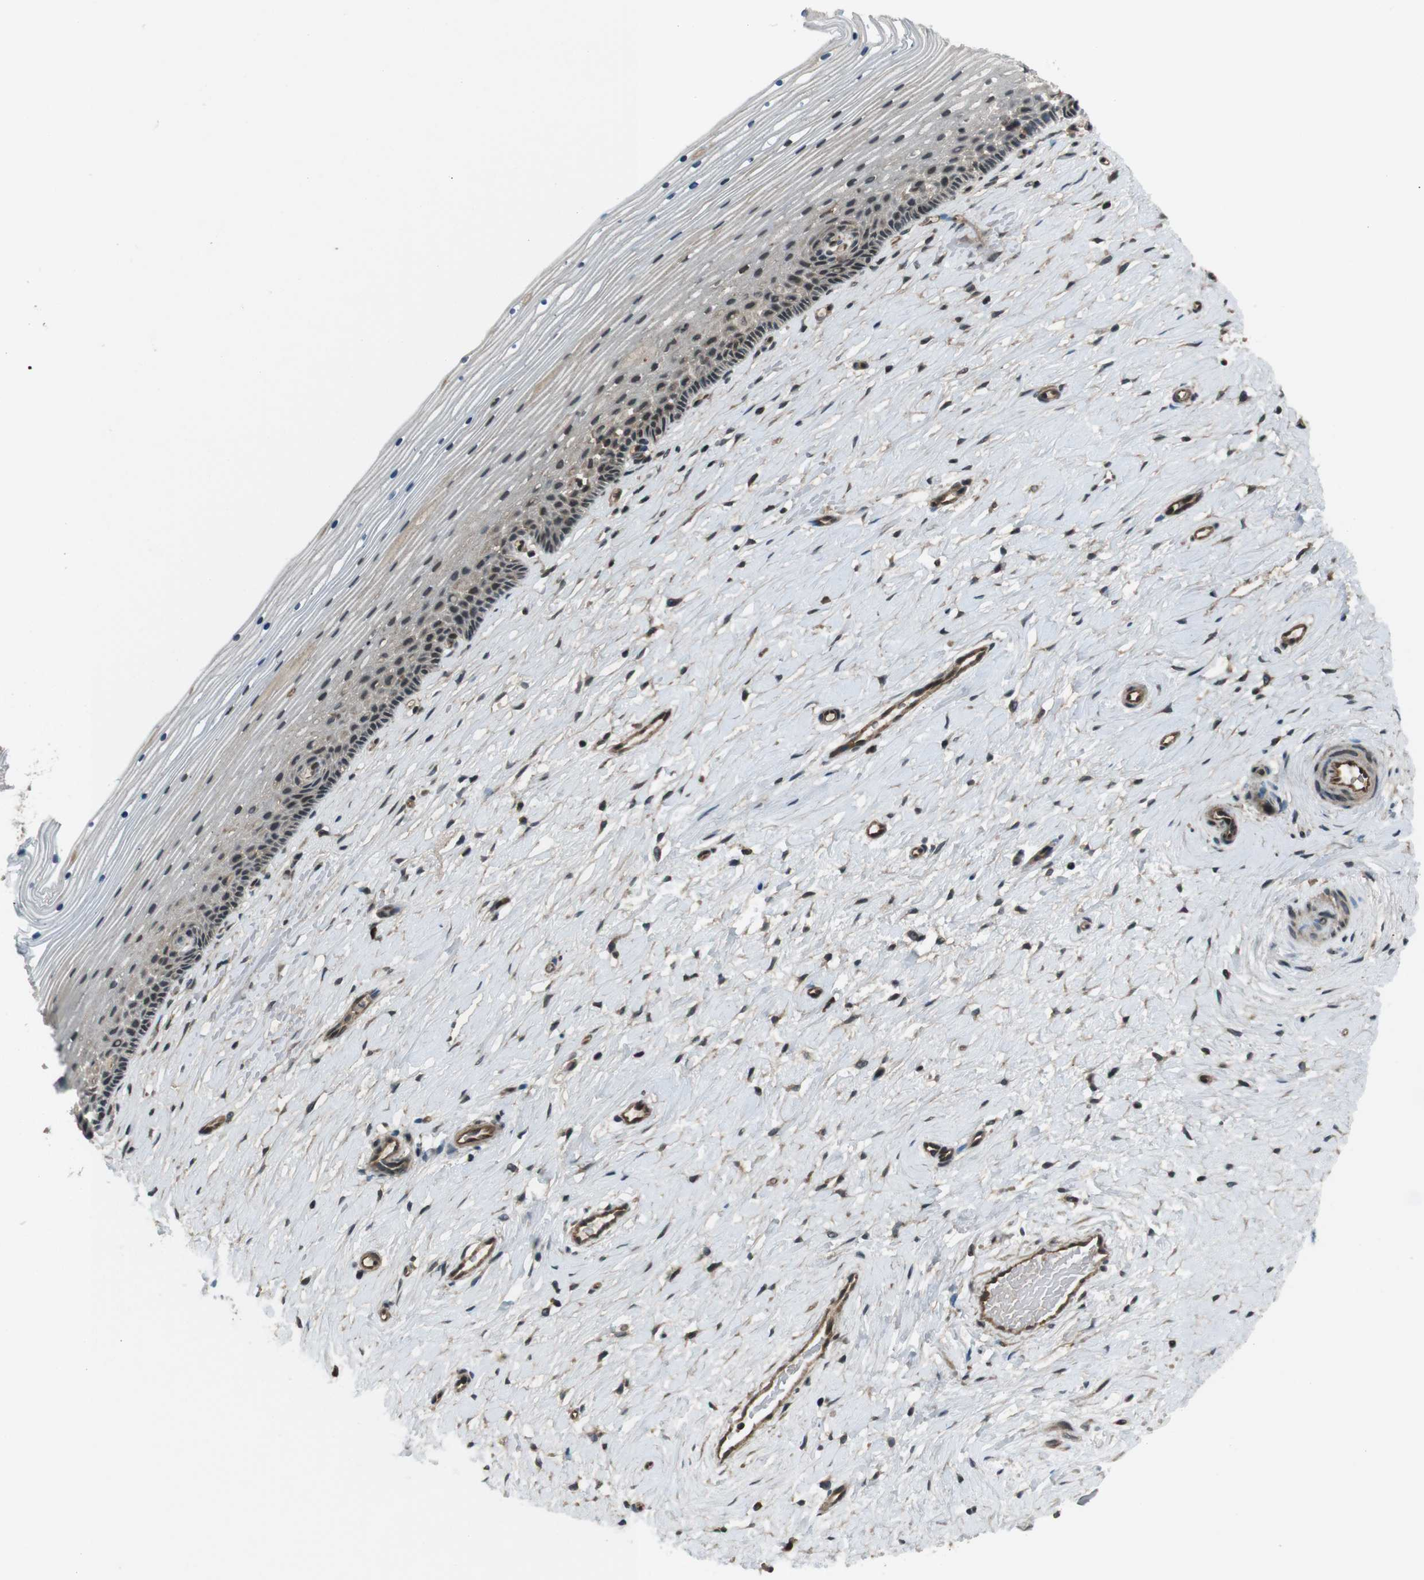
{"staining": {"intensity": "moderate", "quantity": ">75%", "location": "cytoplasmic/membranous,nuclear"}, "tissue": "cervix", "cell_type": "Glandular cells", "image_type": "normal", "snomed": [{"axis": "morphology", "description": "Normal tissue, NOS"}, {"axis": "topography", "description": "Cervix"}], "caption": "This histopathology image reveals immunohistochemistry staining of unremarkable cervix, with medium moderate cytoplasmic/membranous,nuclear expression in about >75% of glandular cells.", "gene": "TIAM2", "patient": {"sex": "female", "age": 39}}